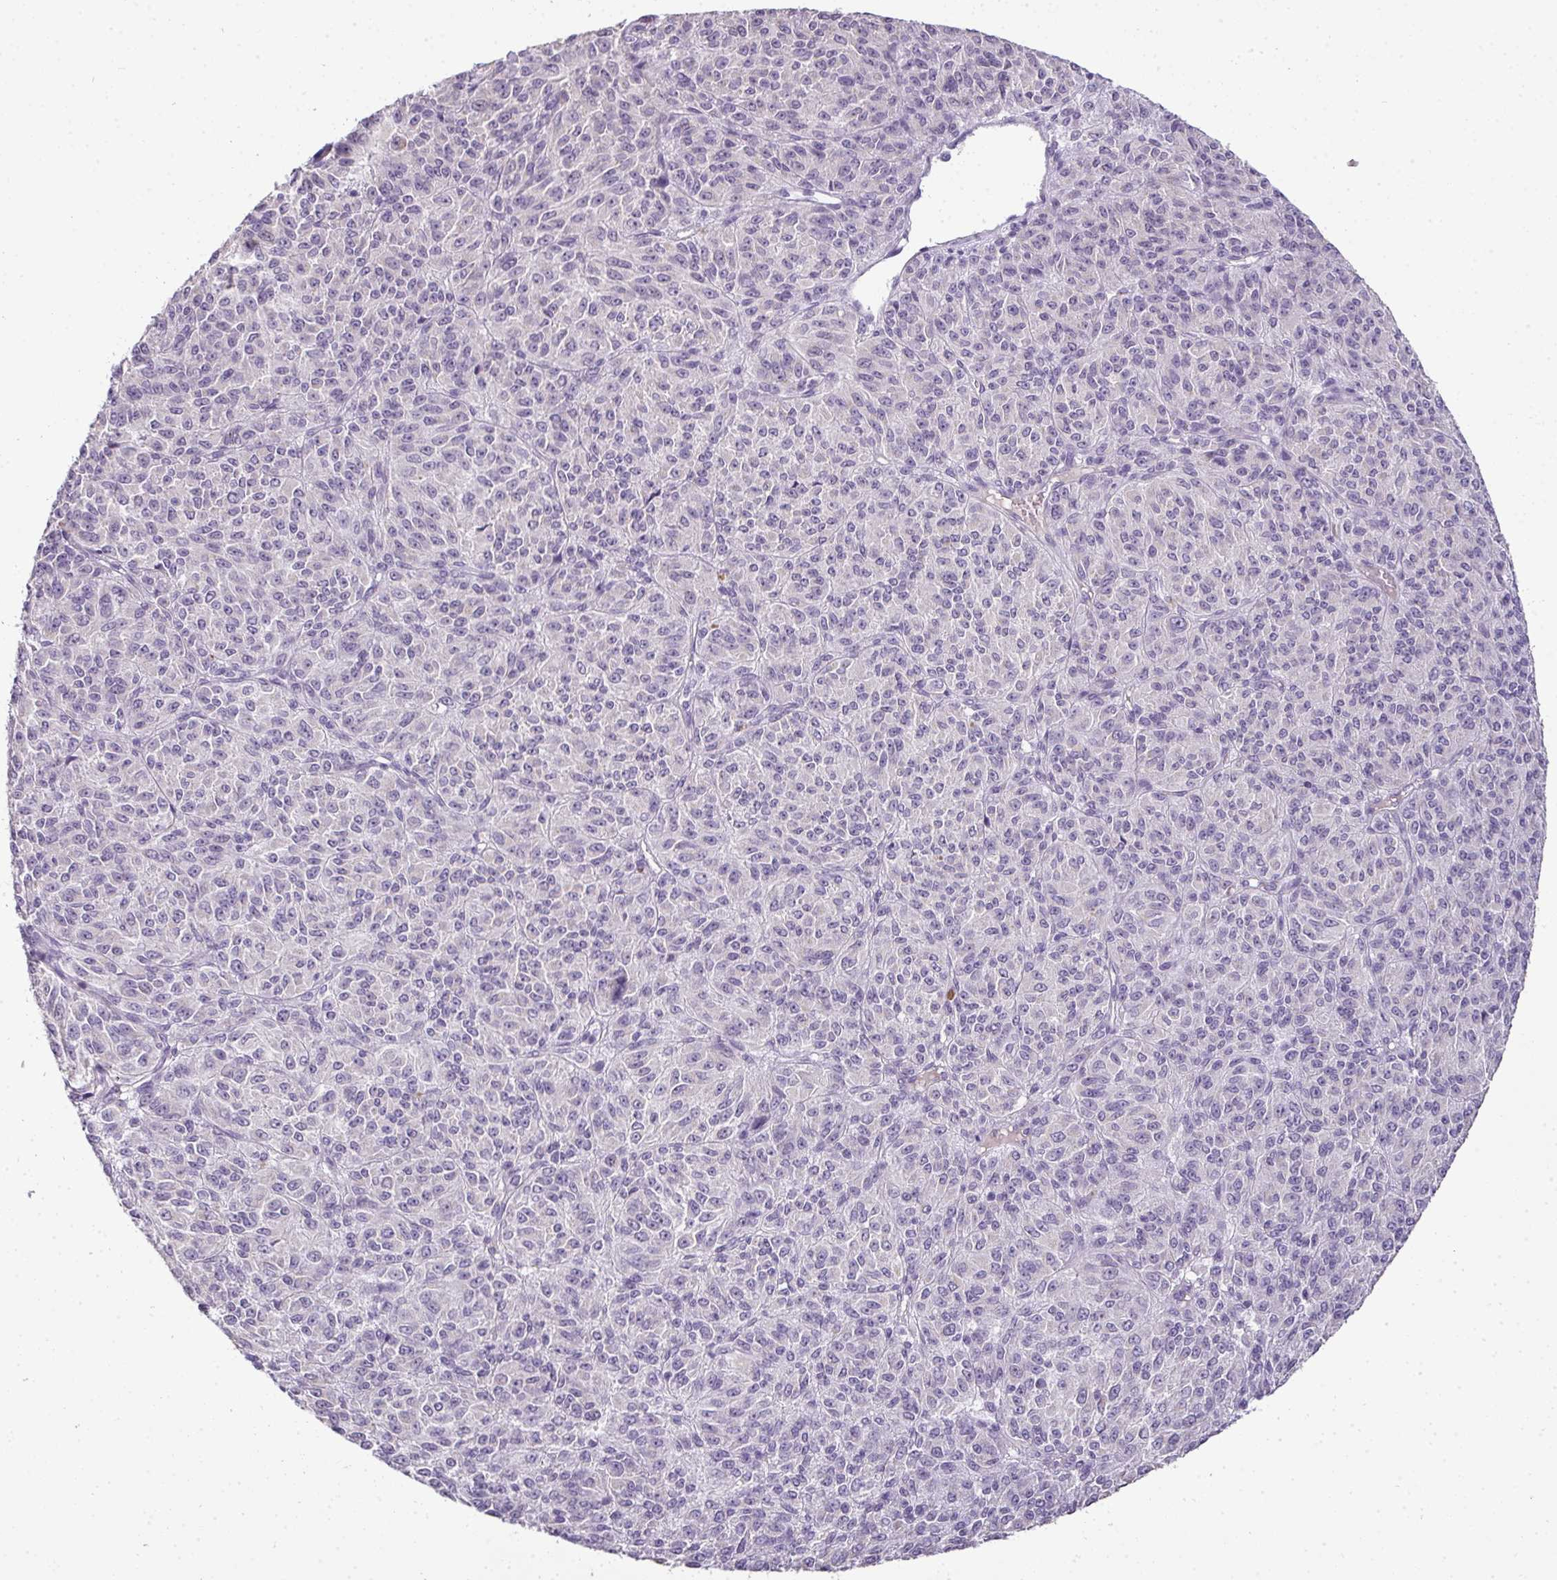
{"staining": {"intensity": "negative", "quantity": "none", "location": "none"}, "tissue": "melanoma", "cell_type": "Tumor cells", "image_type": "cancer", "snomed": [{"axis": "morphology", "description": "Malignant melanoma, Metastatic site"}, {"axis": "topography", "description": "Brain"}], "caption": "Tumor cells are negative for protein expression in human melanoma.", "gene": "CMPK1", "patient": {"sex": "female", "age": 56}}